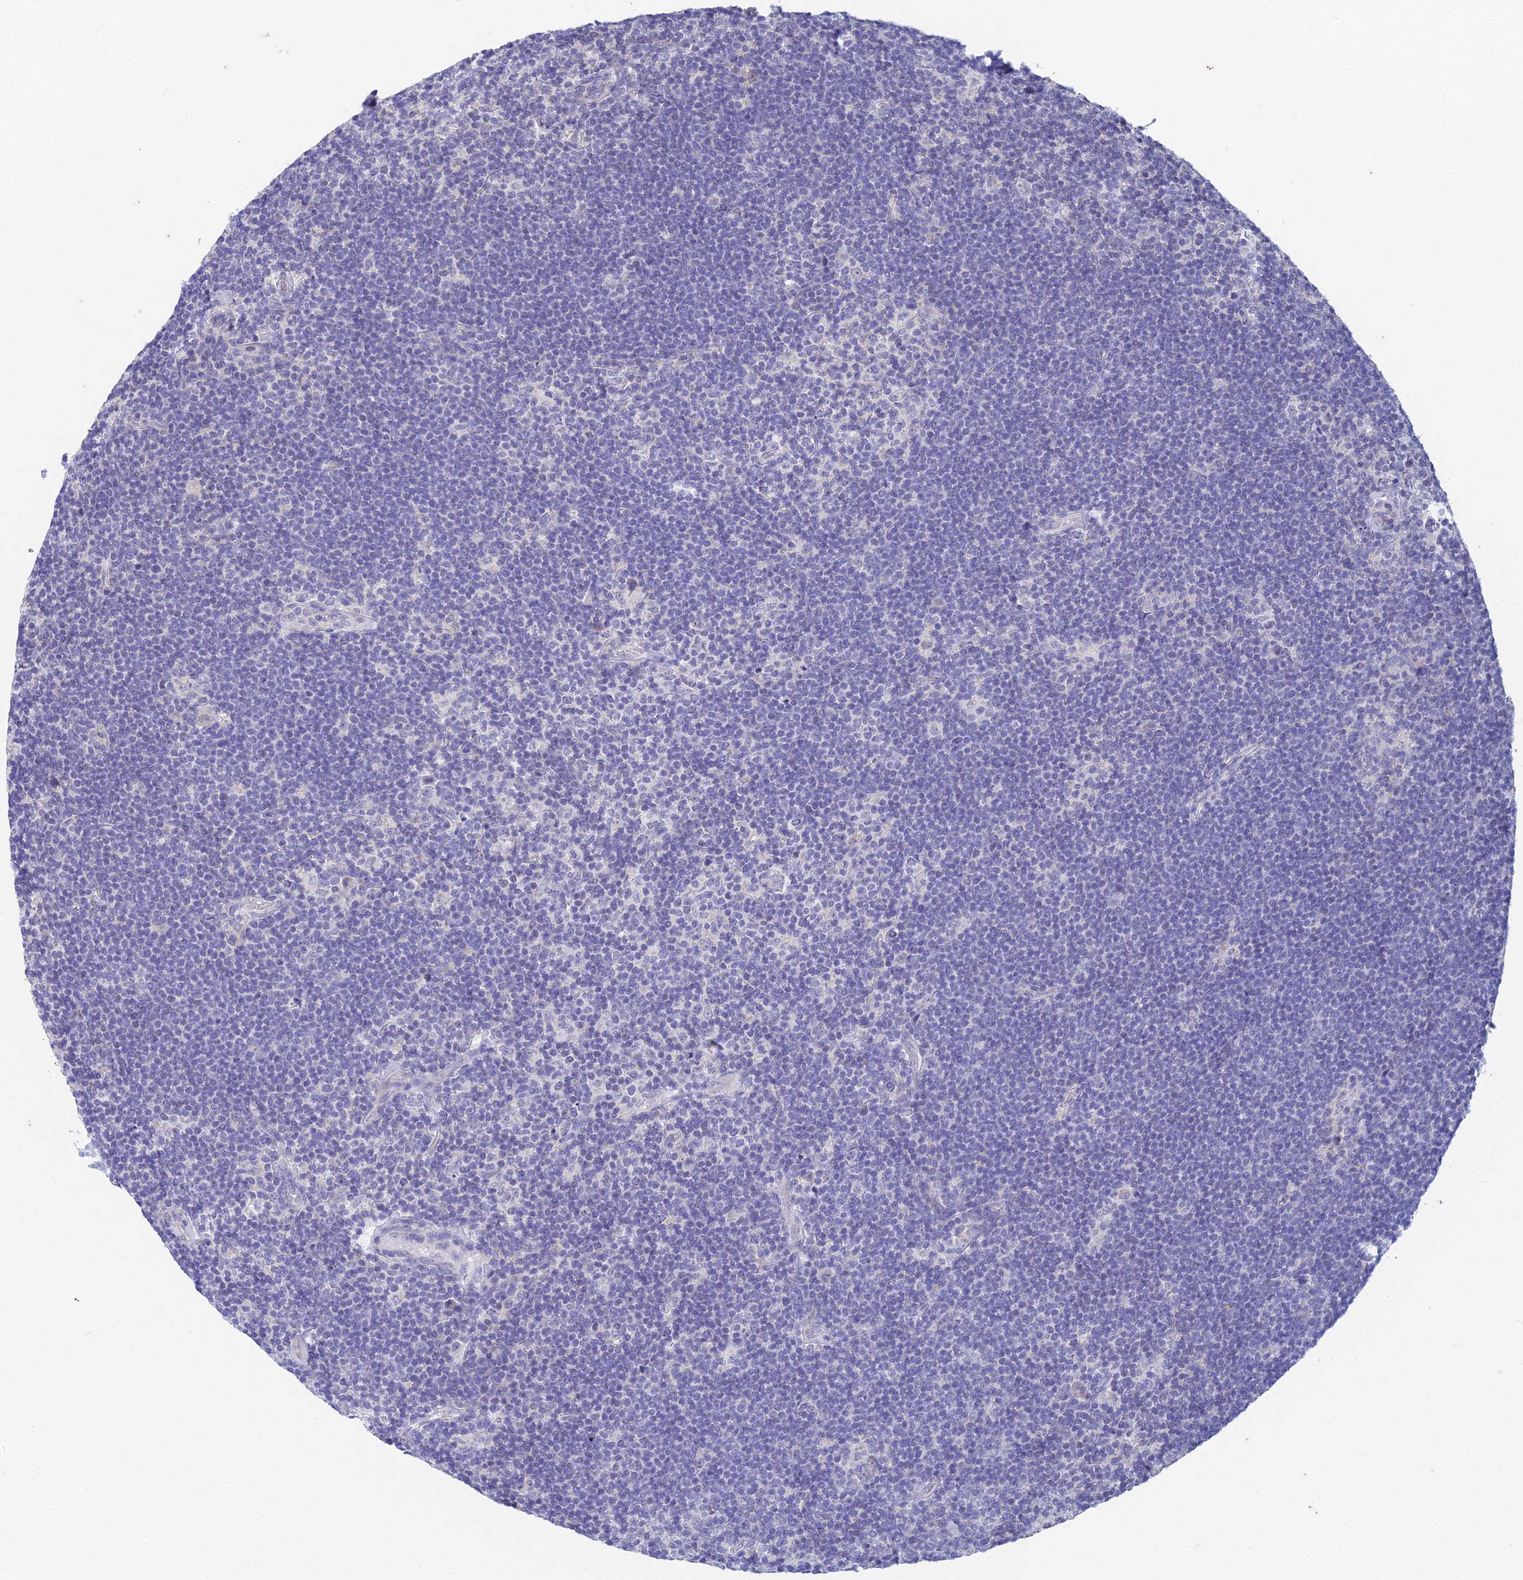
{"staining": {"intensity": "negative", "quantity": "none", "location": "none"}, "tissue": "lymphoma", "cell_type": "Tumor cells", "image_type": "cancer", "snomed": [{"axis": "morphology", "description": "Hodgkin's disease, NOS"}, {"axis": "topography", "description": "Lymph node"}], "caption": "IHC micrograph of neoplastic tissue: human Hodgkin's disease stained with DAB (3,3'-diaminobenzidine) demonstrates no significant protein expression in tumor cells. (DAB immunohistochemistry, high magnification).", "gene": "EEF2KMT", "patient": {"sex": "female", "age": 57}}